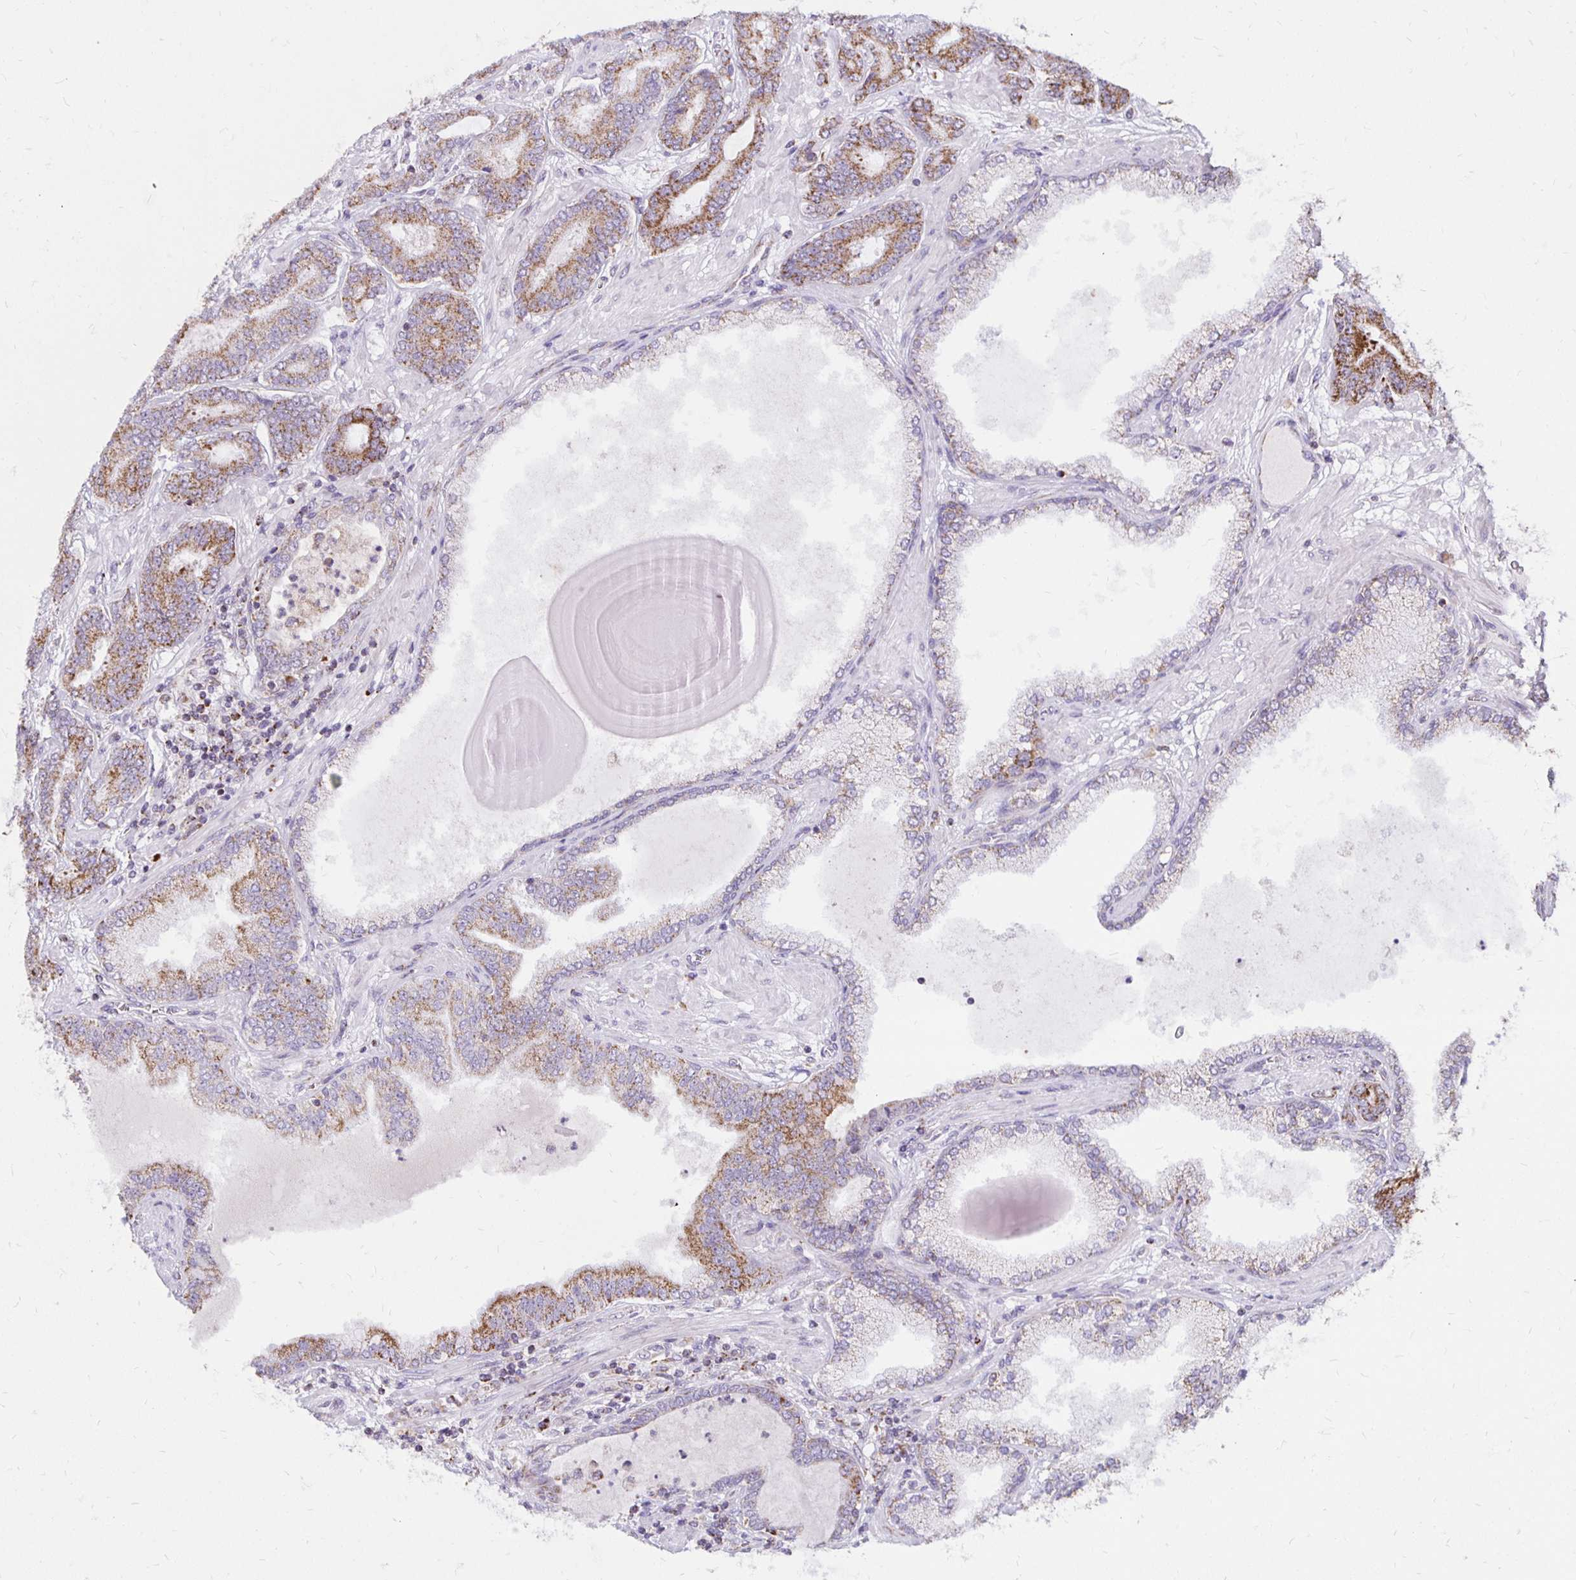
{"staining": {"intensity": "moderate", "quantity": ">75%", "location": "cytoplasmic/membranous"}, "tissue": "prostate cancer", "cell_type": "Tumor cells", "image_type": "cancer", "snomed": [{"axis": "morphology", "description": "Adenocarcinoma, High grade"}, {"axis": "topography", "description": "Prostate"}], "caption": "Approximately >75% of tumor cells in human prostate cancer demonstrate moderate cytoplasmic/membranous protein expression as visualized by brown immunohistochemical staining.", "gene": "IER3", "patient": {"sex": "male", "age": 62}}